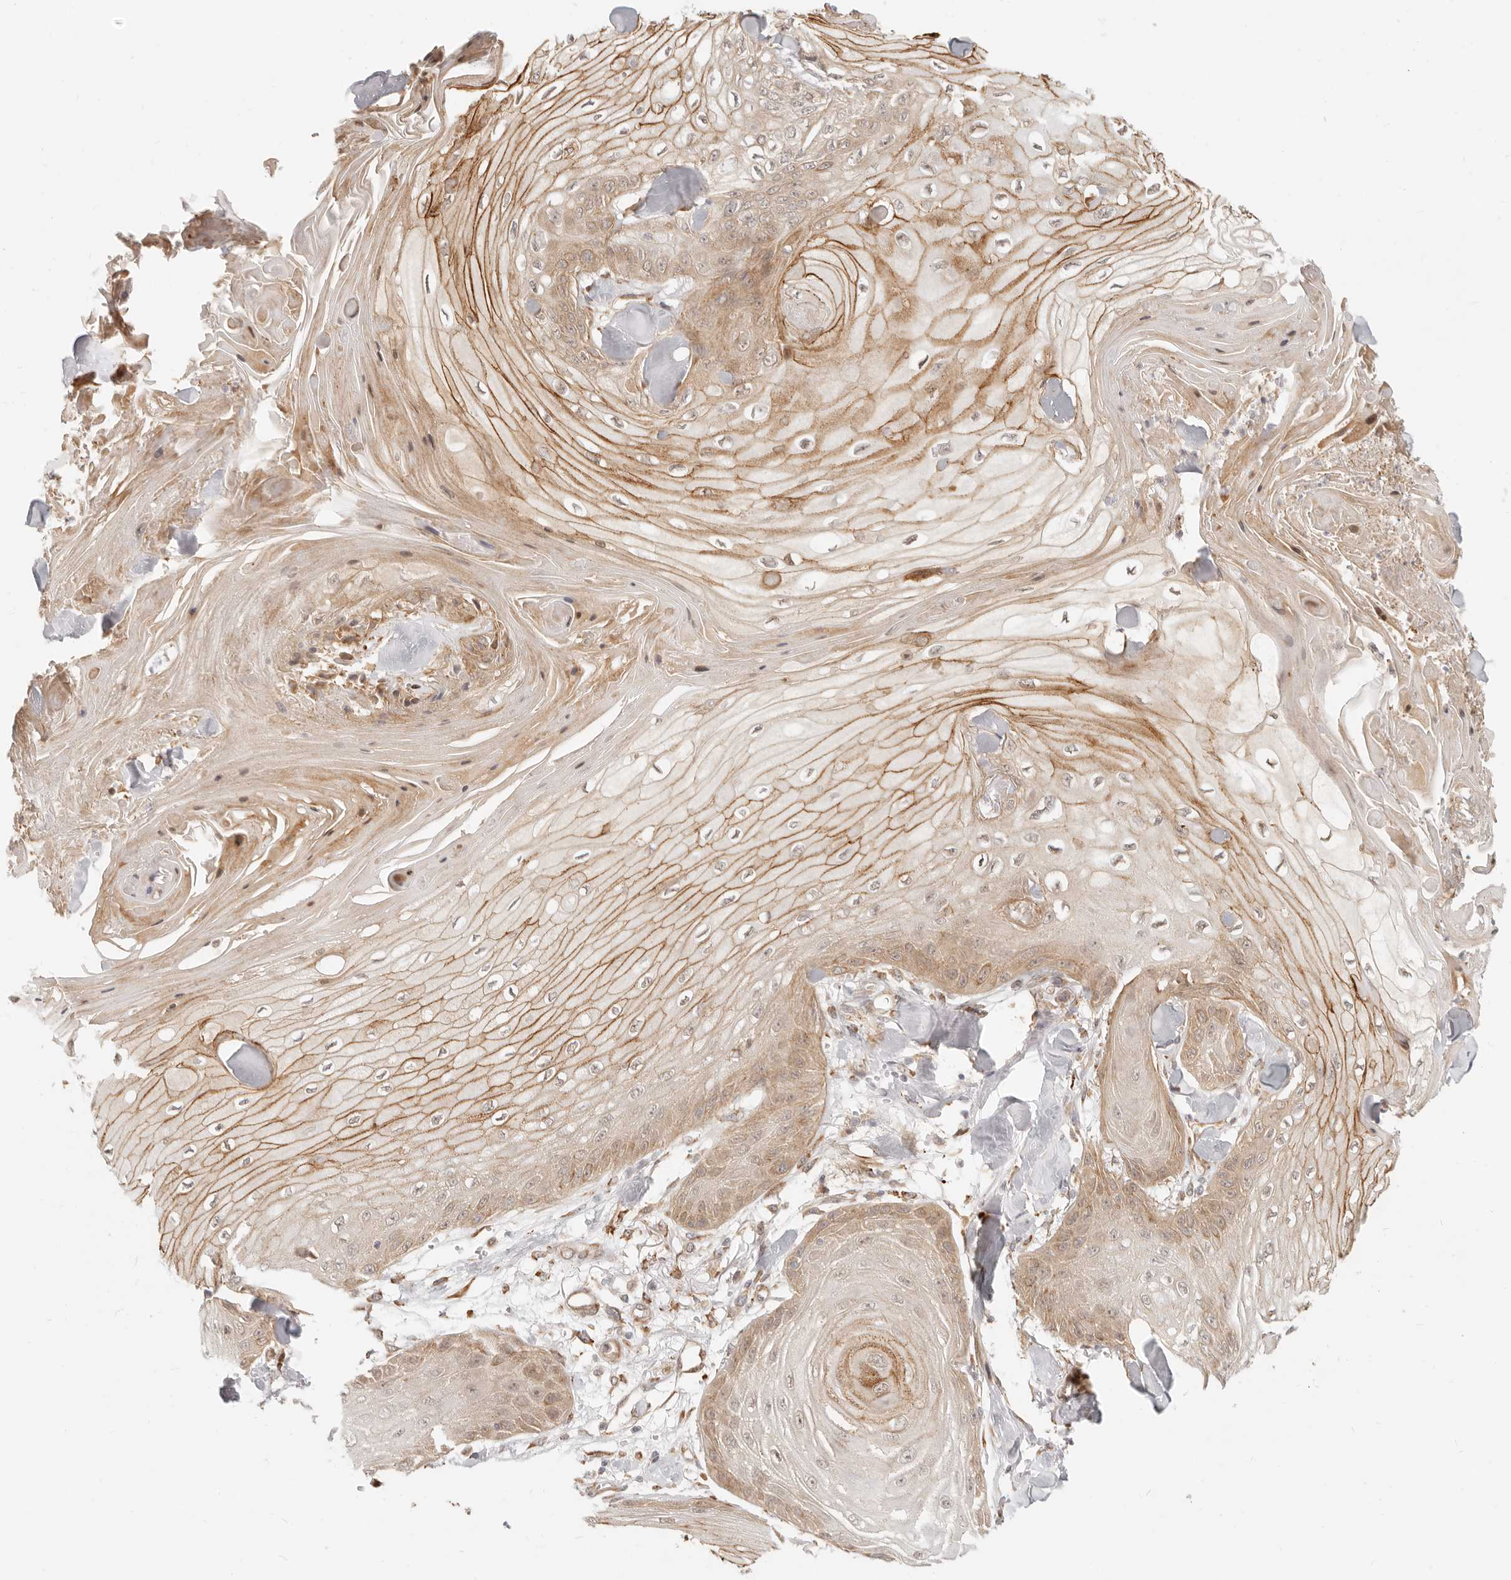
{"staining": {"intensity": "moderate", "quantity": "25%-75%", "location": "cytoplasmic/membranous"}, "tissue": "skin cancer", "cell_type": "Tumor cells", "image_type": "cancer", "snomed": [{"axis": "morphology", "description": "Squamous cell carcinoma, NOS"}, {"axis": "topography", "description": "Skin"}], "caption": "Squamous cell carcinoma (skin) tissue shows moderate cytoplasmic/membranous staining in about 25%-75% of tumor cells", "gene": "TUFT1", "patient": {"sex": "male", "age": 74}}